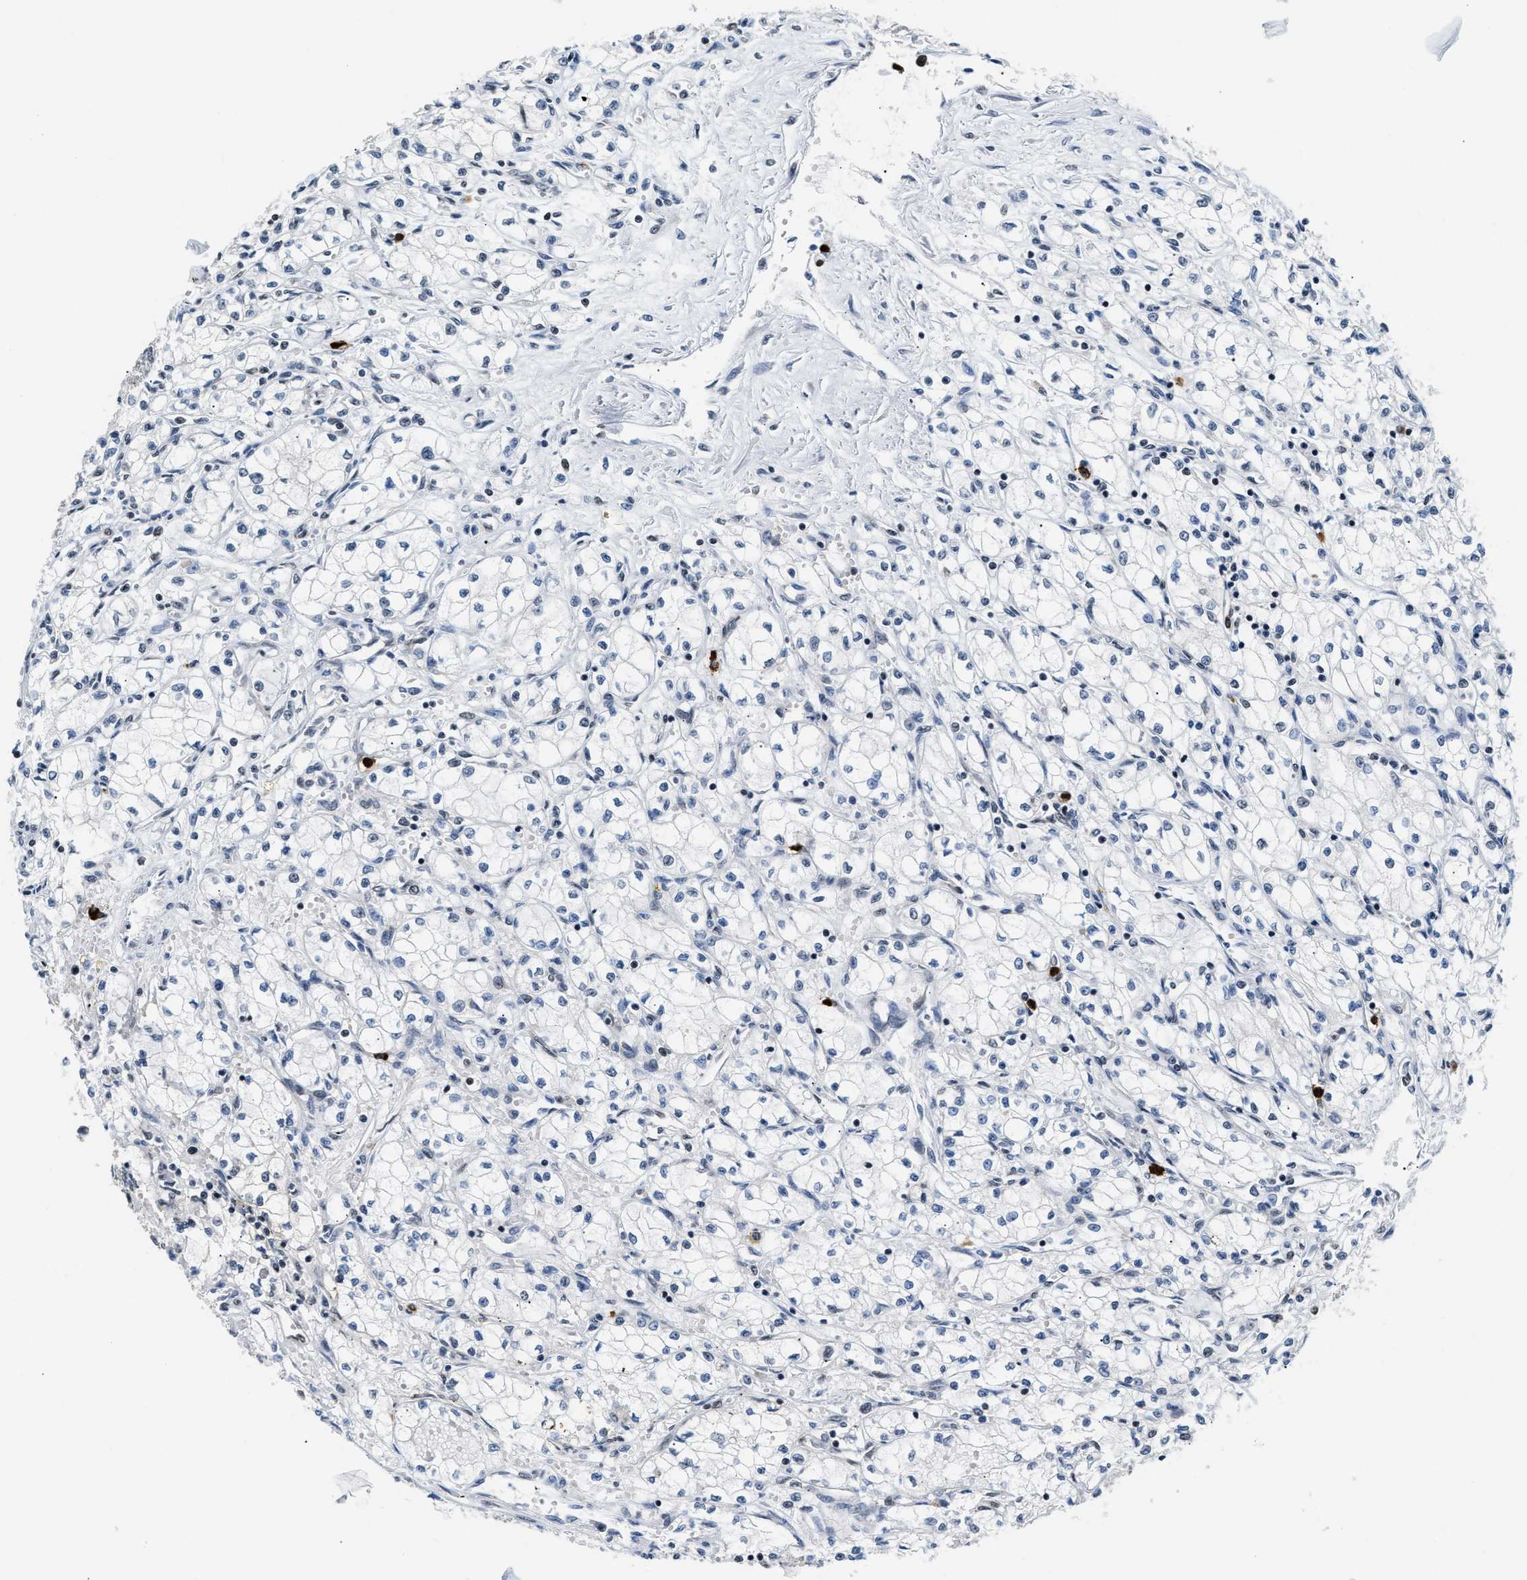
{"staining": {"intensity": "negative", "quantity": "none", "location": "none"}, "tissue": "renal cancer", "cell_type": "Tumor cells", "image_type": "cancer", "snomed": [{"axis": "morphology", "description": "Normal tissue, NOS"}, {"axis": "morphology", "description": "Adenocarcinoma, NOS"}, {"axis": "topography", "description": "Kidney"}], "caption": "Tumor cells are negative for brown protein staining in adenocarcinoma (renal). (DAB immunohistochemistry with hematoxylin counter stain).", "gene": "CCNDBP1", "patient": {"sex": "male", "age": 59}}